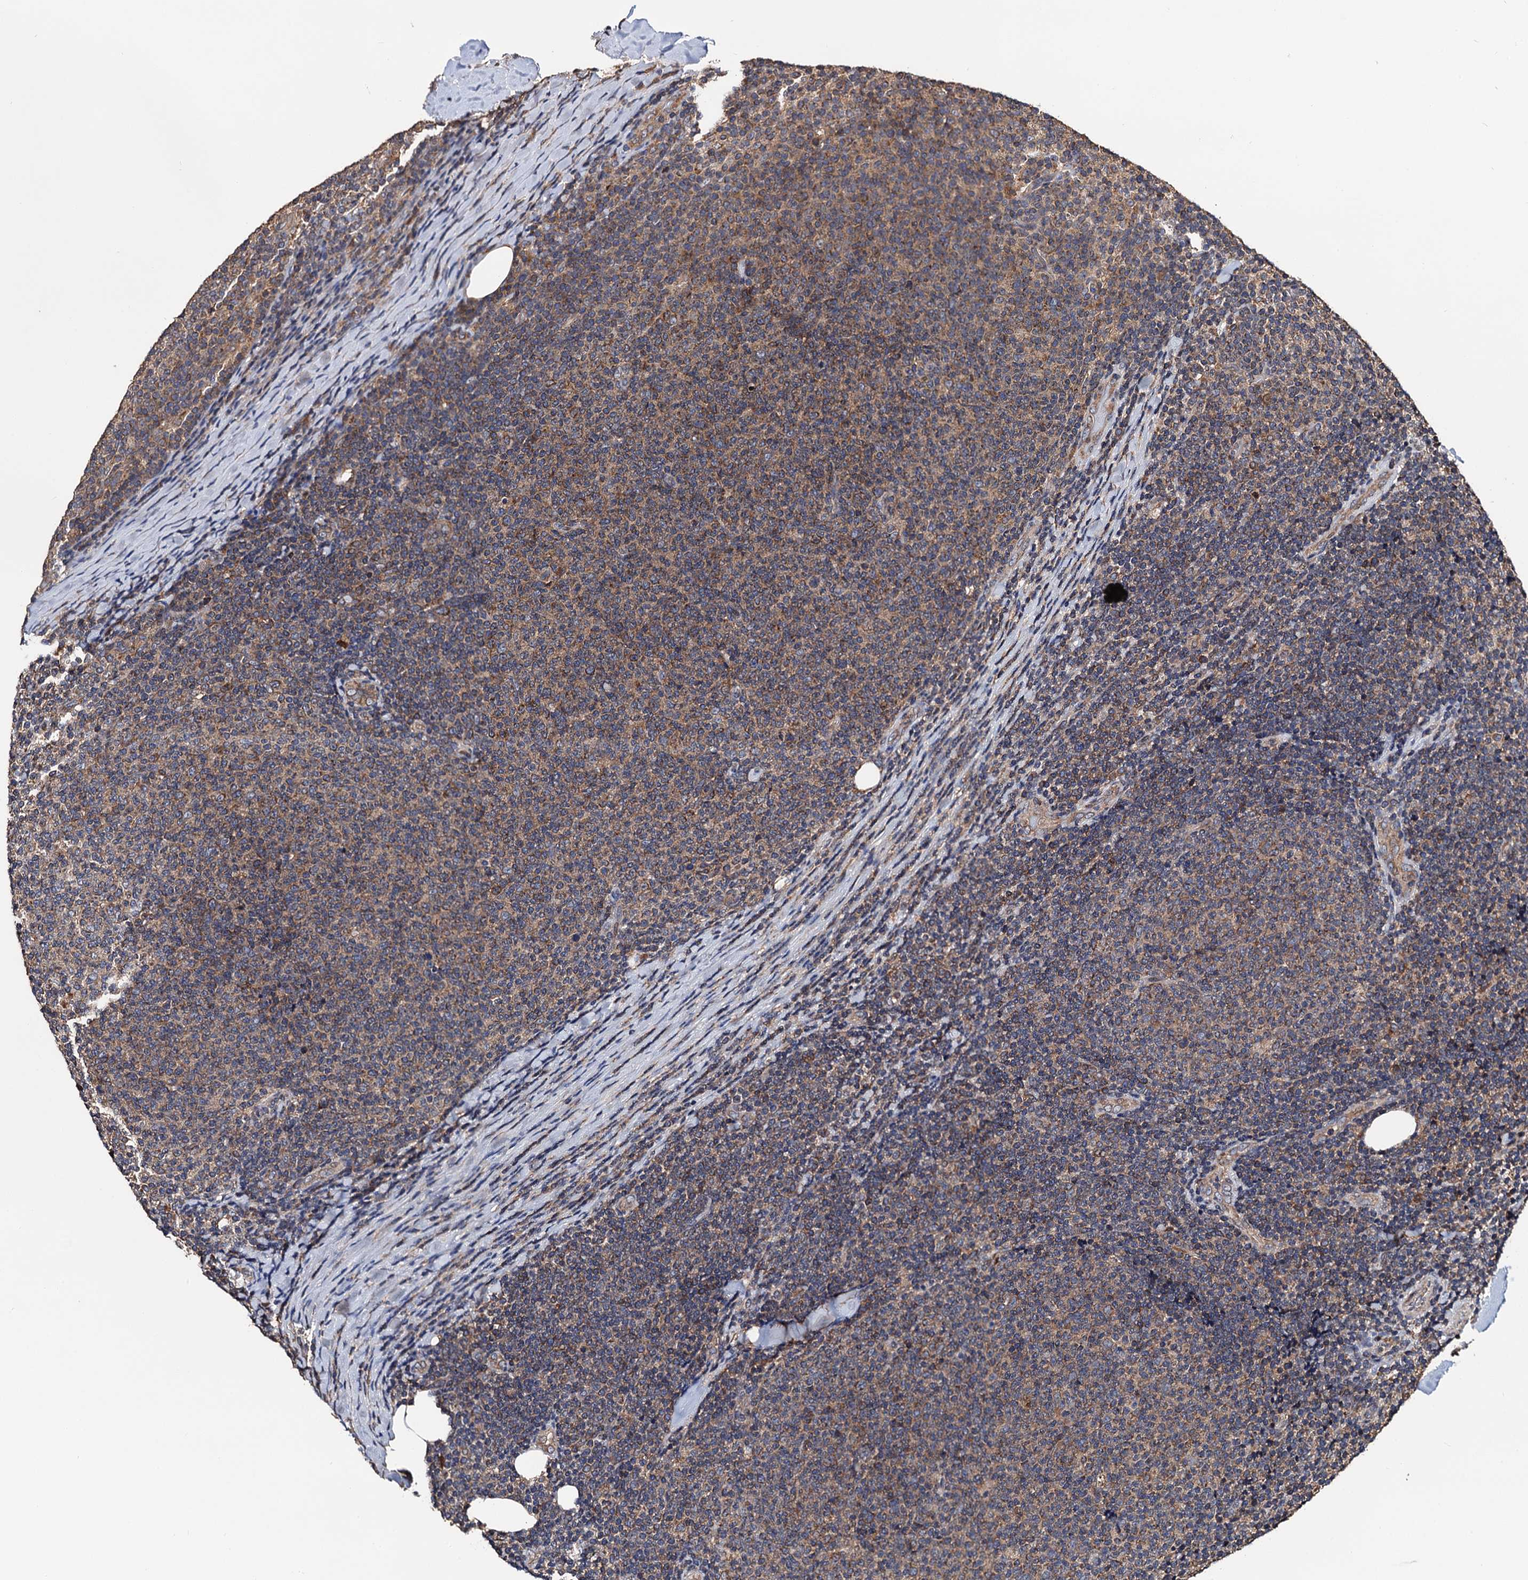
{"staining": {"intensity": "moderate", "quantity": "25%-75%", "location": "cytoplasmic/membranous"}, "tissue": "lymphoma", "cell_type": "Tumor cells", "image_type": "cancer", "snomed": [{"axis": "morphology", "description": "Malignant lymphoma, non-Hodgkin's type, Low grade"}, {"axis": "topography", "description": "Lymph node"}], "caption": "Lymphoma stained with a protein marker reveals moderate staining in tumor cells.", "gene": "RGS11", "patient": {"sex": "male", "age": 66}}